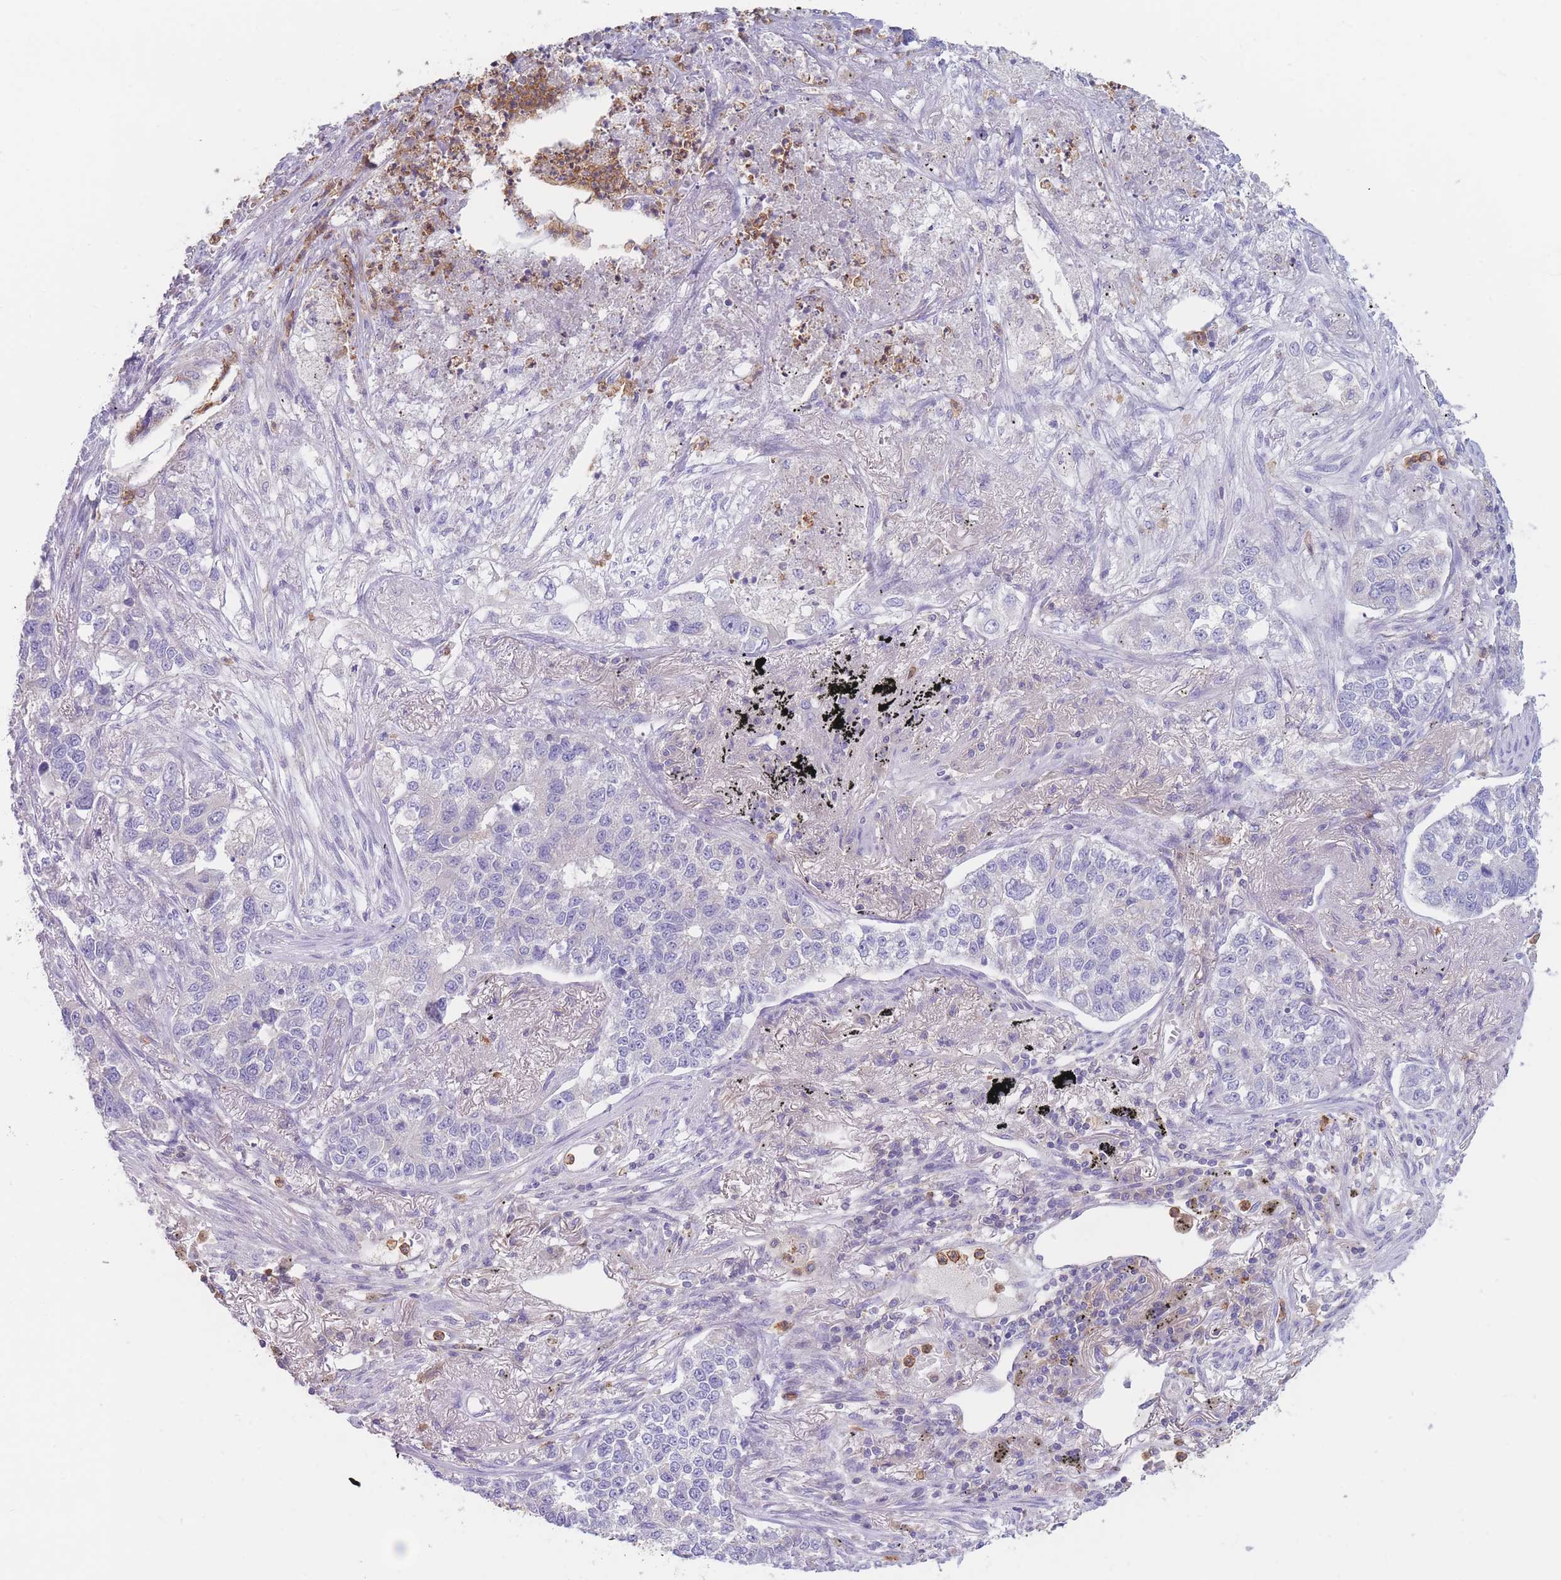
{"staining": {"intensity": "negative", "quantity": "none", "location": "none"}, "tissue": "lung cancer", "cell_type": "Tumor cells", "image_type": "cancer", "snomed": [{"axis": "morphology", "description": "Adenocarcinoma, NOS"}, {"axis": "topography", "description": "Lung"}], "caption": "Human lung adenocarcinoma stained for a protein using immunohistochemistry shows no staining in tumor cells.", "gene": "ST3GAL4", "patient": {"sex": "male", "age": 49}}